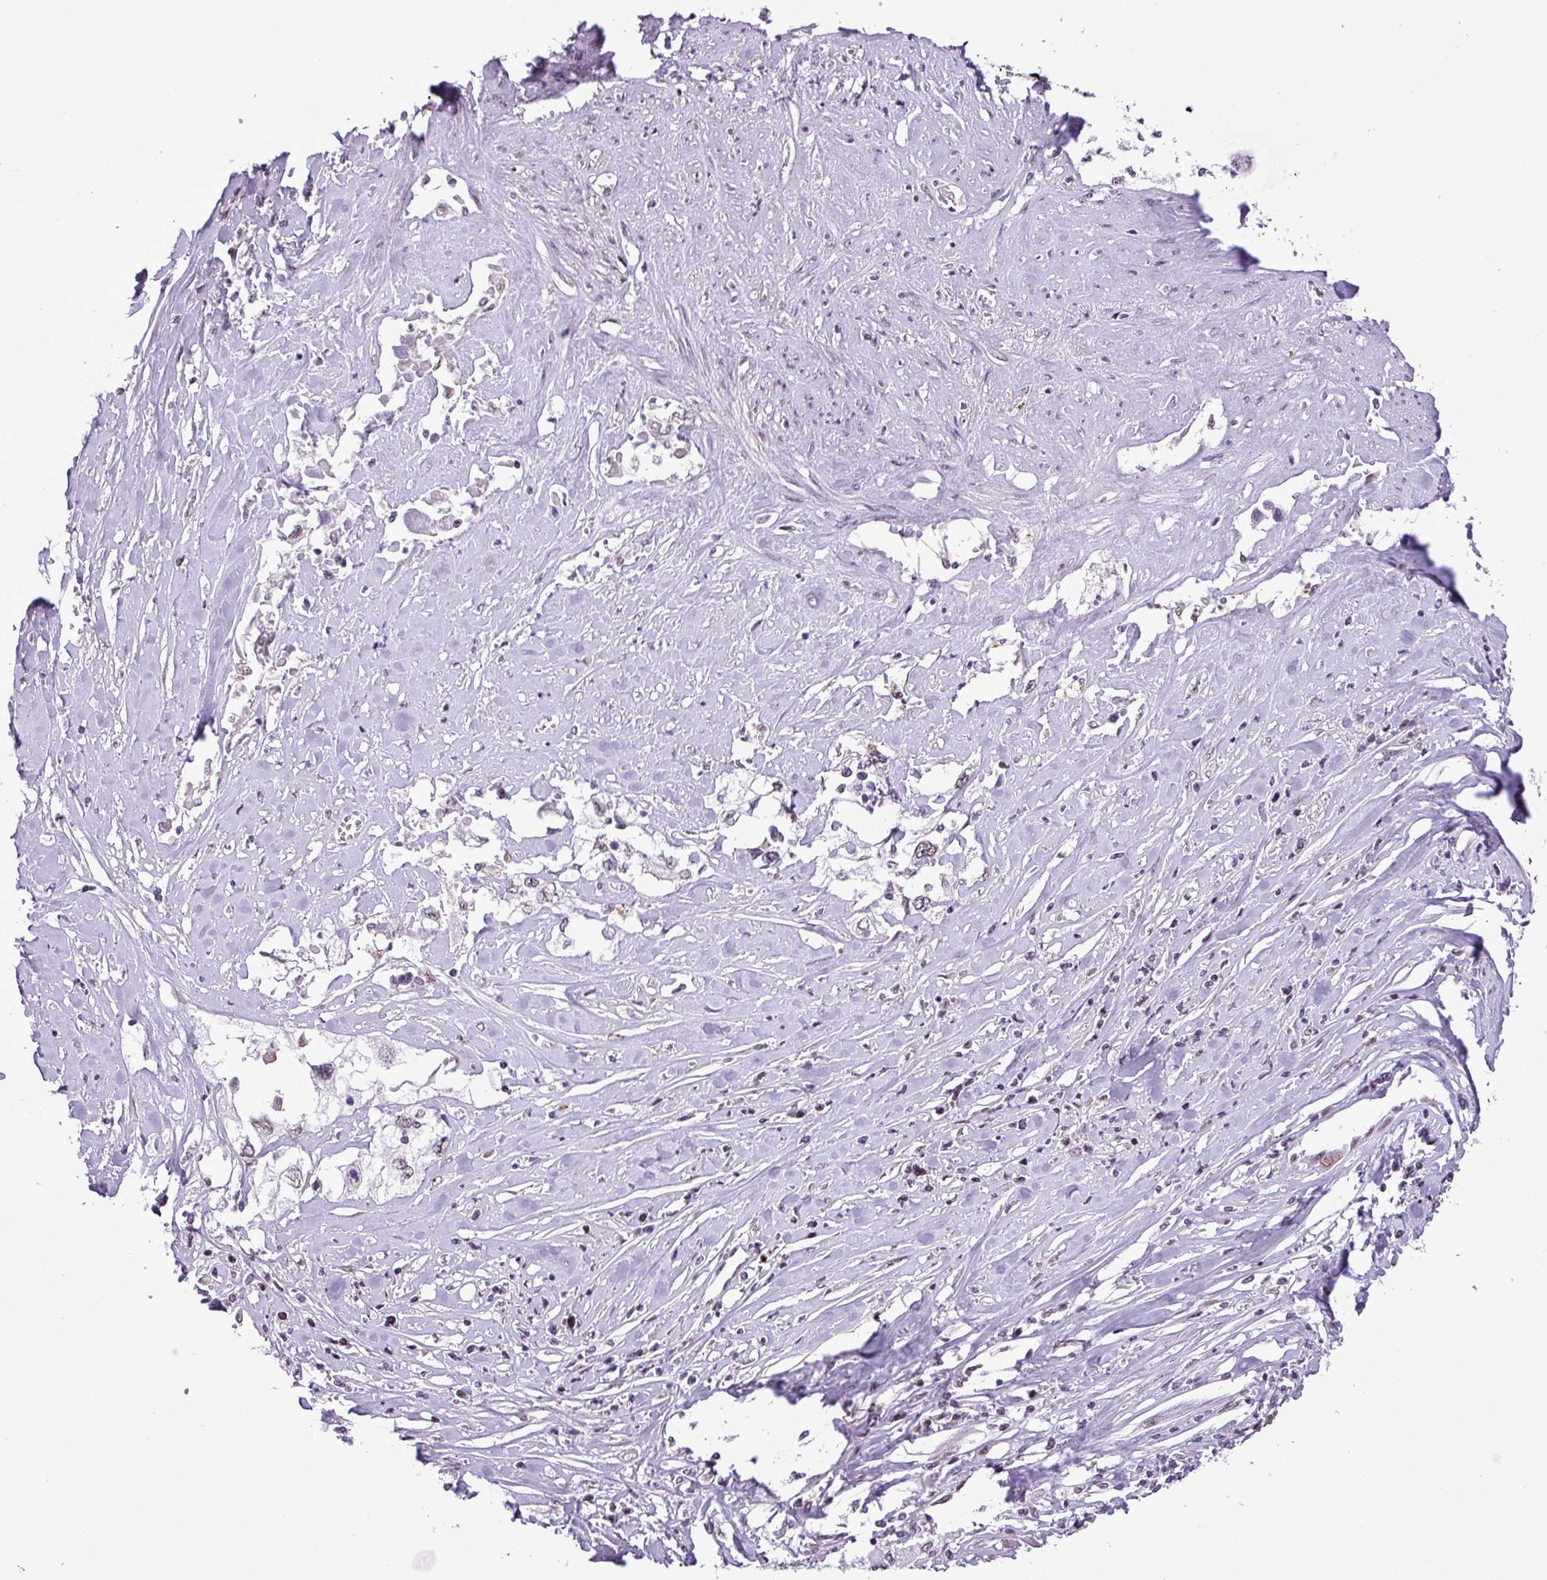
{"staining": {"intensity": "weak", "quantity": "25%-75%", "location": "nuclear"}, "tissue": "cervical cancer", "cell_type": "Tumor cells", "image_type": "cancer", "snomed": [{"axis": "morphology", "description": "Squamous cell carcinoma, NOS"}, {"axis": "topography", "description": "Cervix"}], "caption": "Immunohistochemistry of cervical cancer (squamous cell carcinoma) displays low levels of weak nuclear positivity in approximately 25%-75% of tumor cells. (DAB (3,3'-diaminobenzidine) IHC with brightfield microscopy, high magnification).", "gene": "ZNF354A", "patient": {"sex": "female", "age": 31}}